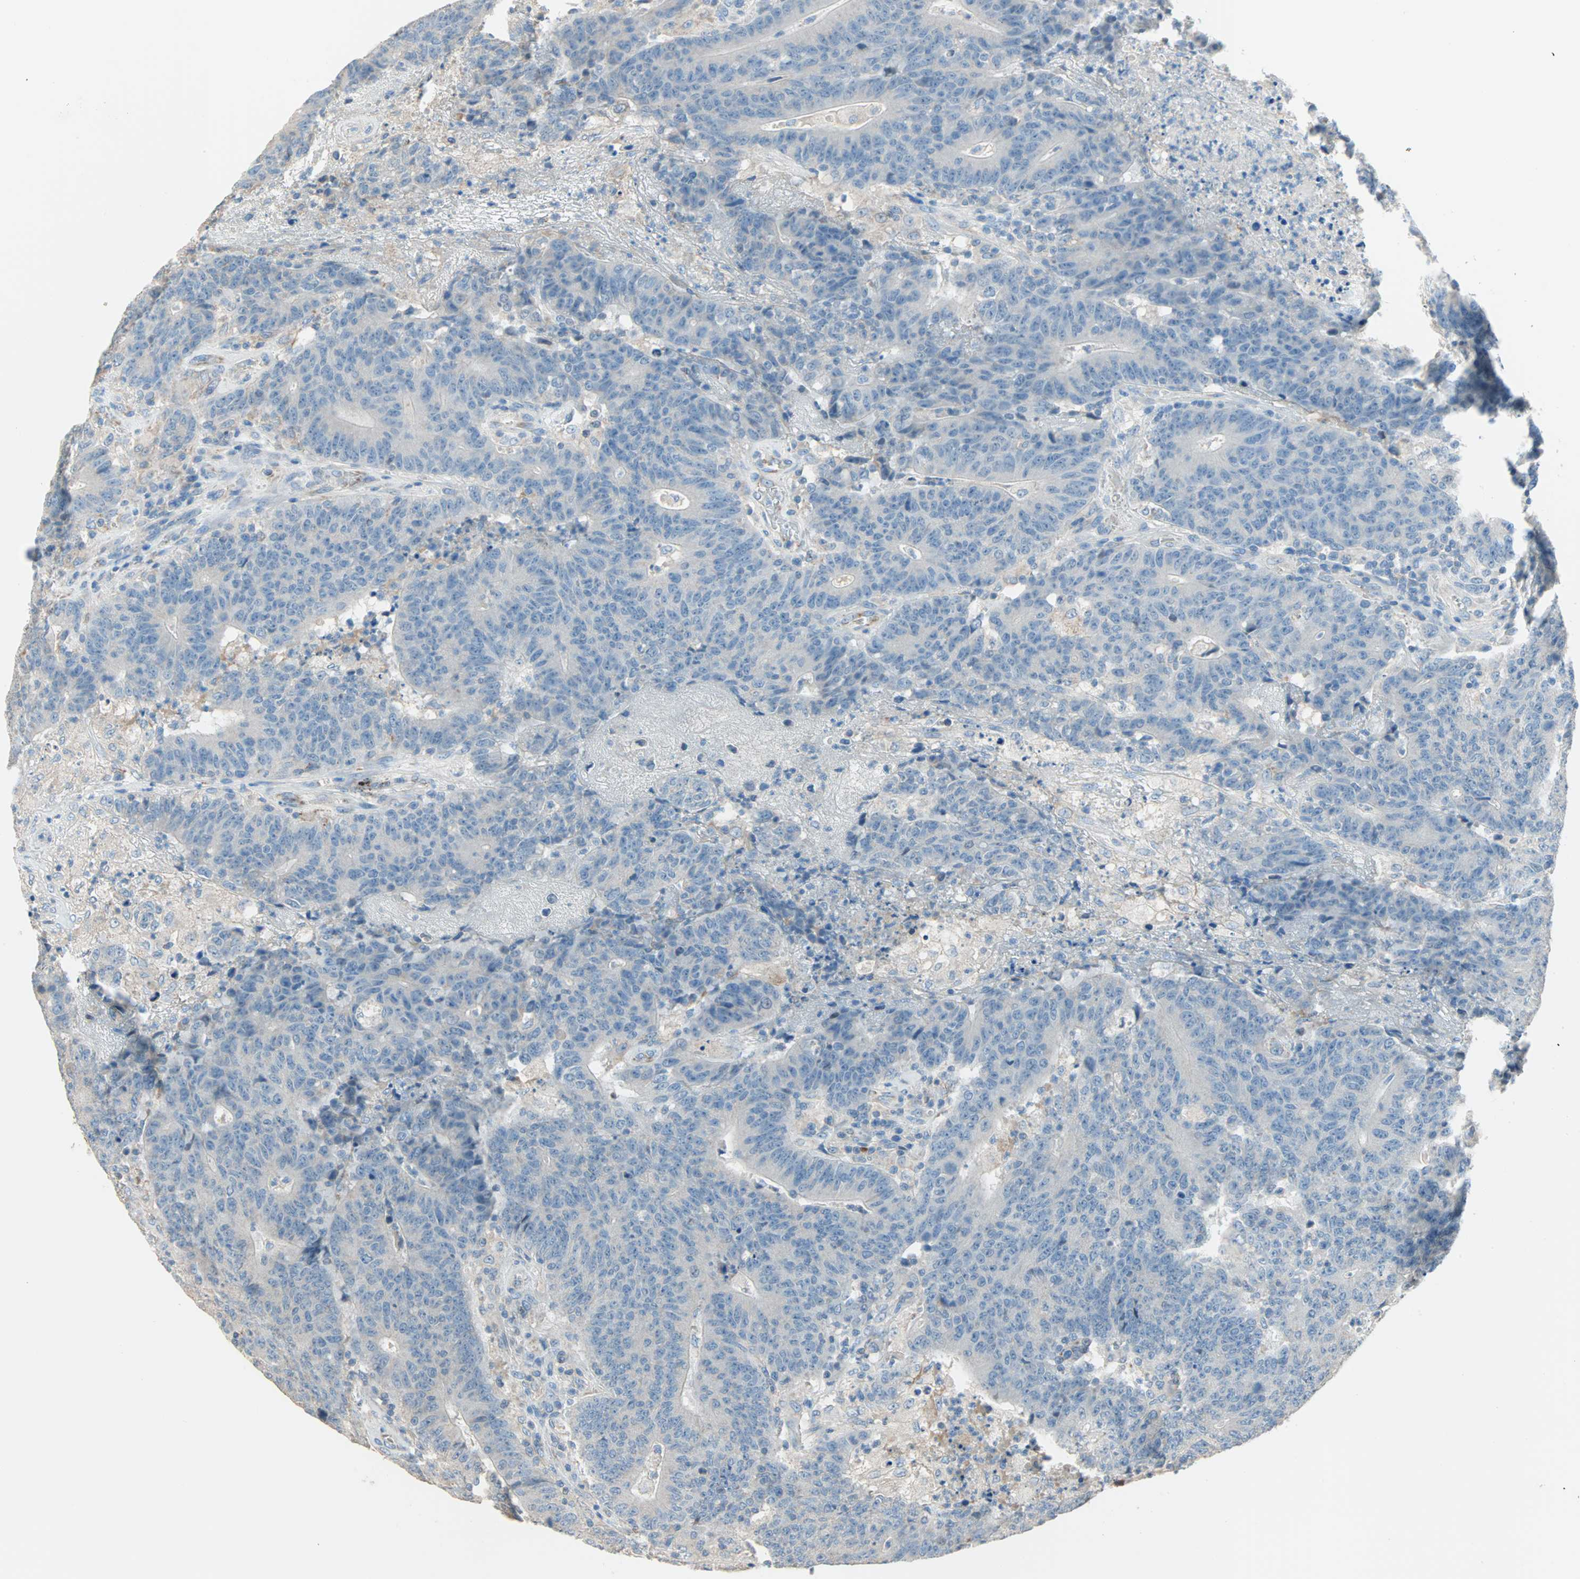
{"staining": {"intensity": "negative", "quantity": "none", "location": "none"}, "tissue": "colorectal cancer", "cell_type": "Tumor cells", "image_type": "cancer", "snomed": [{"axis": "morphology", "description": "Normal tissue, NOS"}, {"axis": "morphology", "description": "Adenocarcinoma, NOS"}, {"axis": "topography", "description": "Colon"}], "caption": "Tumor cells show no significant positivity in colorectal cancer (adenocarcinoma). Brightfield microscopy of IHC stained with DAB (brown) and hematoxylin (blue), captured at high magnification.", "gene": "ACVRL1", "patient": {"sex": "female", "age": 75}}